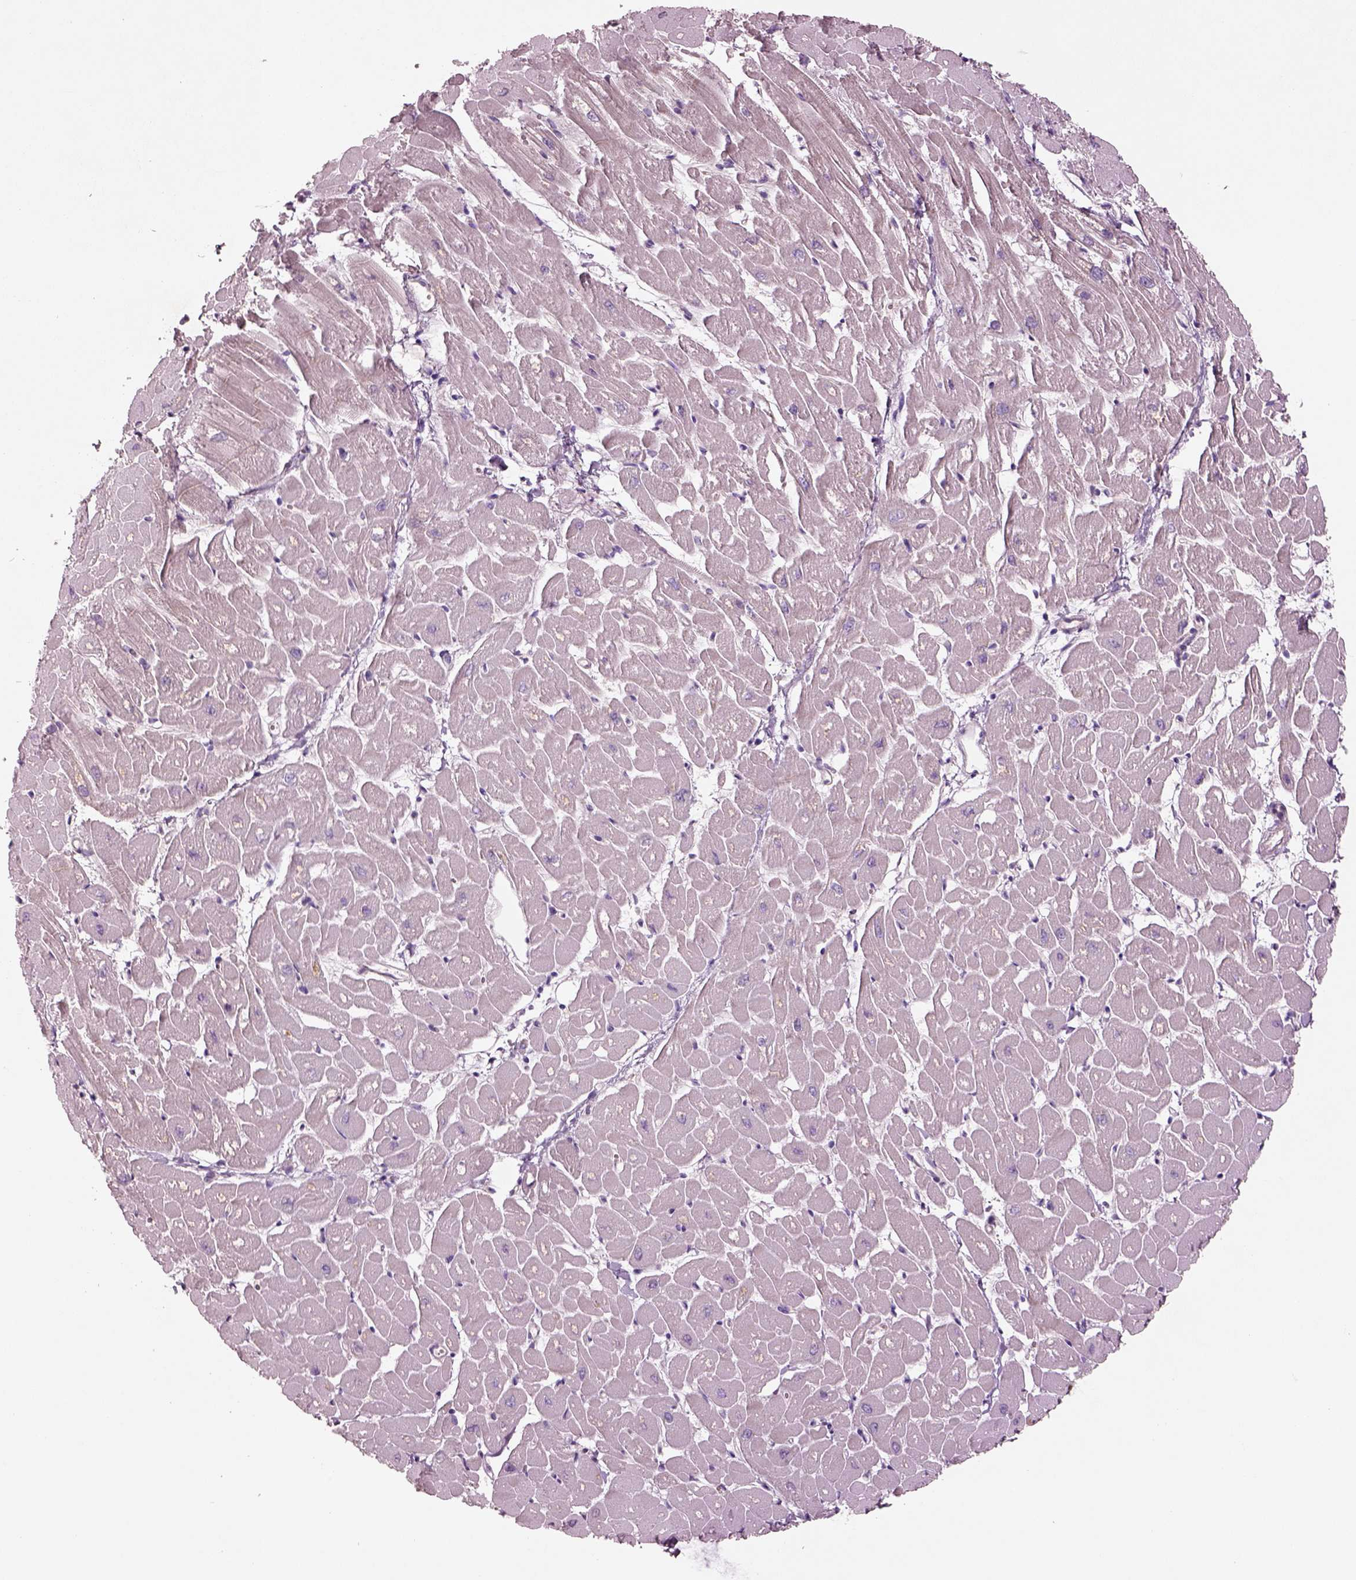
{"staining": {"intensity": "negative", "quantity": "none", "location": "none"}, "tissue": "heart muscle", "cell_type": "Cardiomyocytes", "image_type": "normal", "snomed": [{"axis": "morphology", "description": "Normal tissue, NOS"}, {"axis": "topography", "description": "Heart"}], "caption": "DAB immunohistochemical staining of unremarkable human heart muscle demonstrates no significant expression in cardiomyocytes. Nuclei are stained in blue.", "gene": "DUOXA2", "patient": {"sex": "male", "age": 57}}